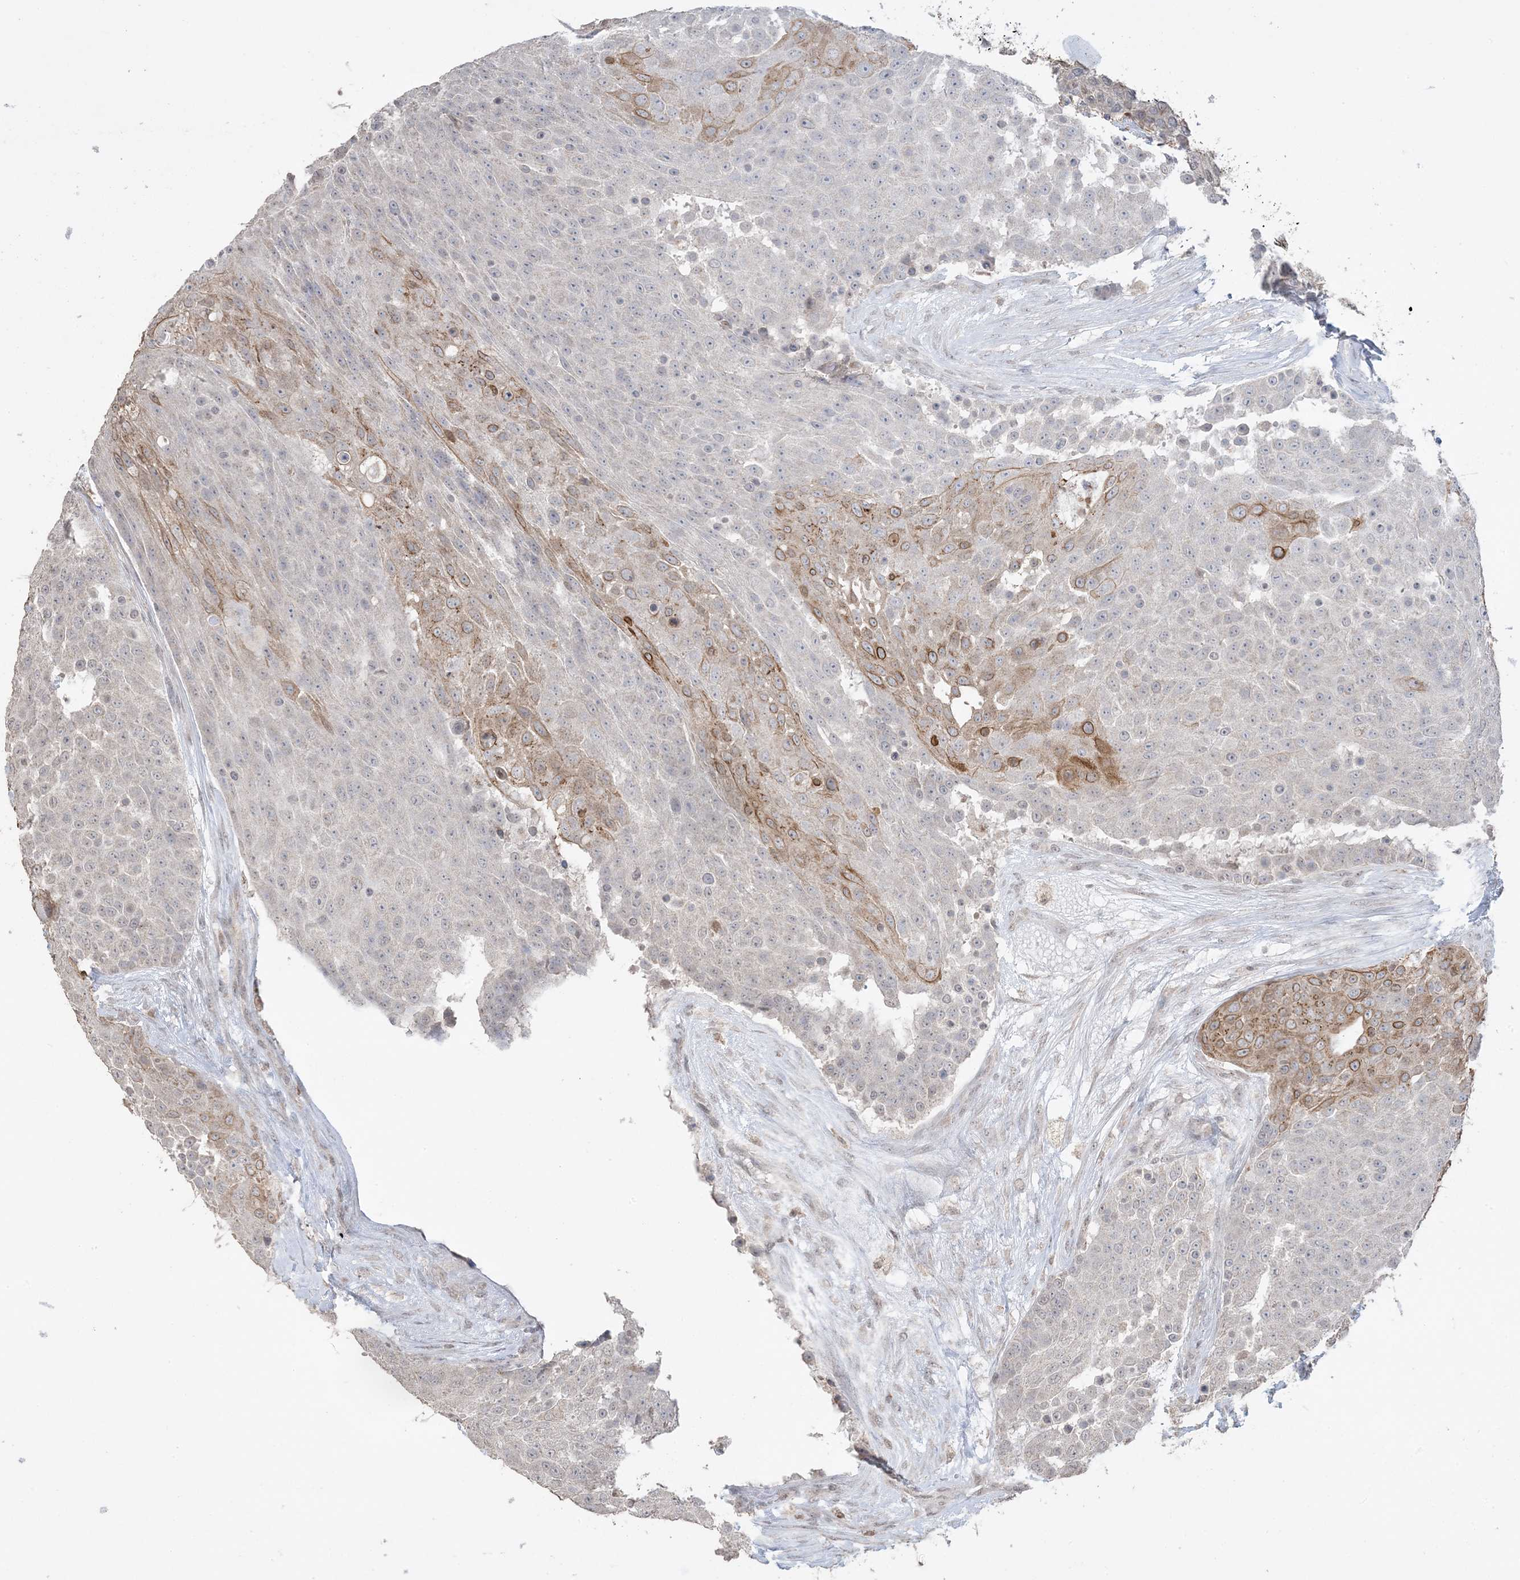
{"staining": {"intensity": "moderate", "quantity": "<25%", "location": "cytoplasmic/membranous"}, "tissue": "urothelial cancer", "cell_type": "Tumor cells", "image_type": "cancer", "snomed": [{"axis": "morphology", "description": "Urothelial carcinoma, High grade"}, {"axis": "topography", "description": "Urinary bladder"}], "caption": "Urothelial carcinoma (high-grade) tissue shows moderate cytoplasmic/membranous staining in about <25% of tumor cells", "gene": "XRN1", "patient": {"sex": "female", "age": 63}}